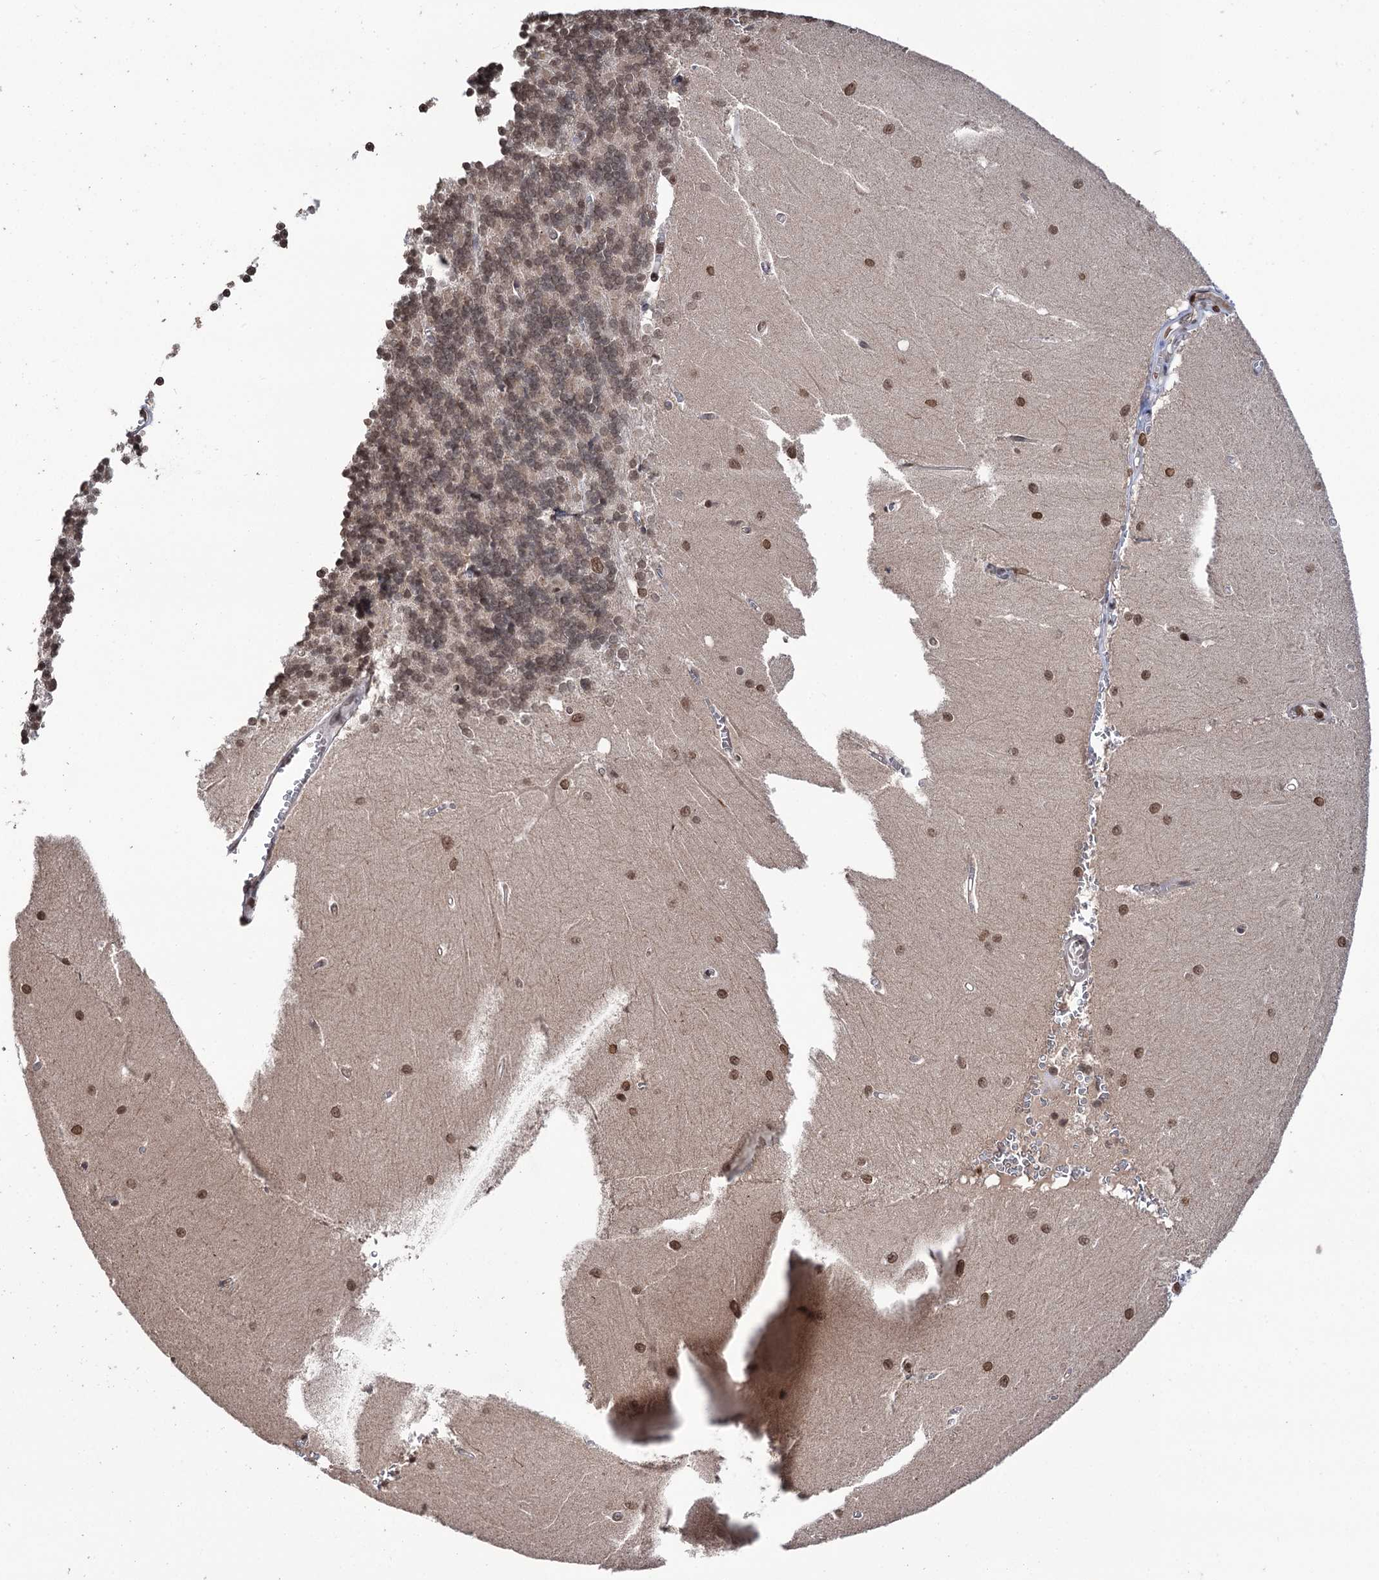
{"staining": {"intensity": "weak", "quantity": "25%-75%", "location": "cytoplasmic/membranous,nuclear"}, "tissue": "cerebellum", "cell_type": "Cells in granular layer", "image_type": "normal", "snomed": [{"axis": "morphology", "description": "Normal tissue, NOS"}, {"axis": "topography", "description": "Cerebellum"}], "caption": "Weak cytoplasmic/membranous,nuclear positivity for a protein is present in approximately 25%-75% of cells in granular layer of normal cerebellum using IHC.", "gene": "CCDC77", "patient": {"sex": "male", "age": 37}}